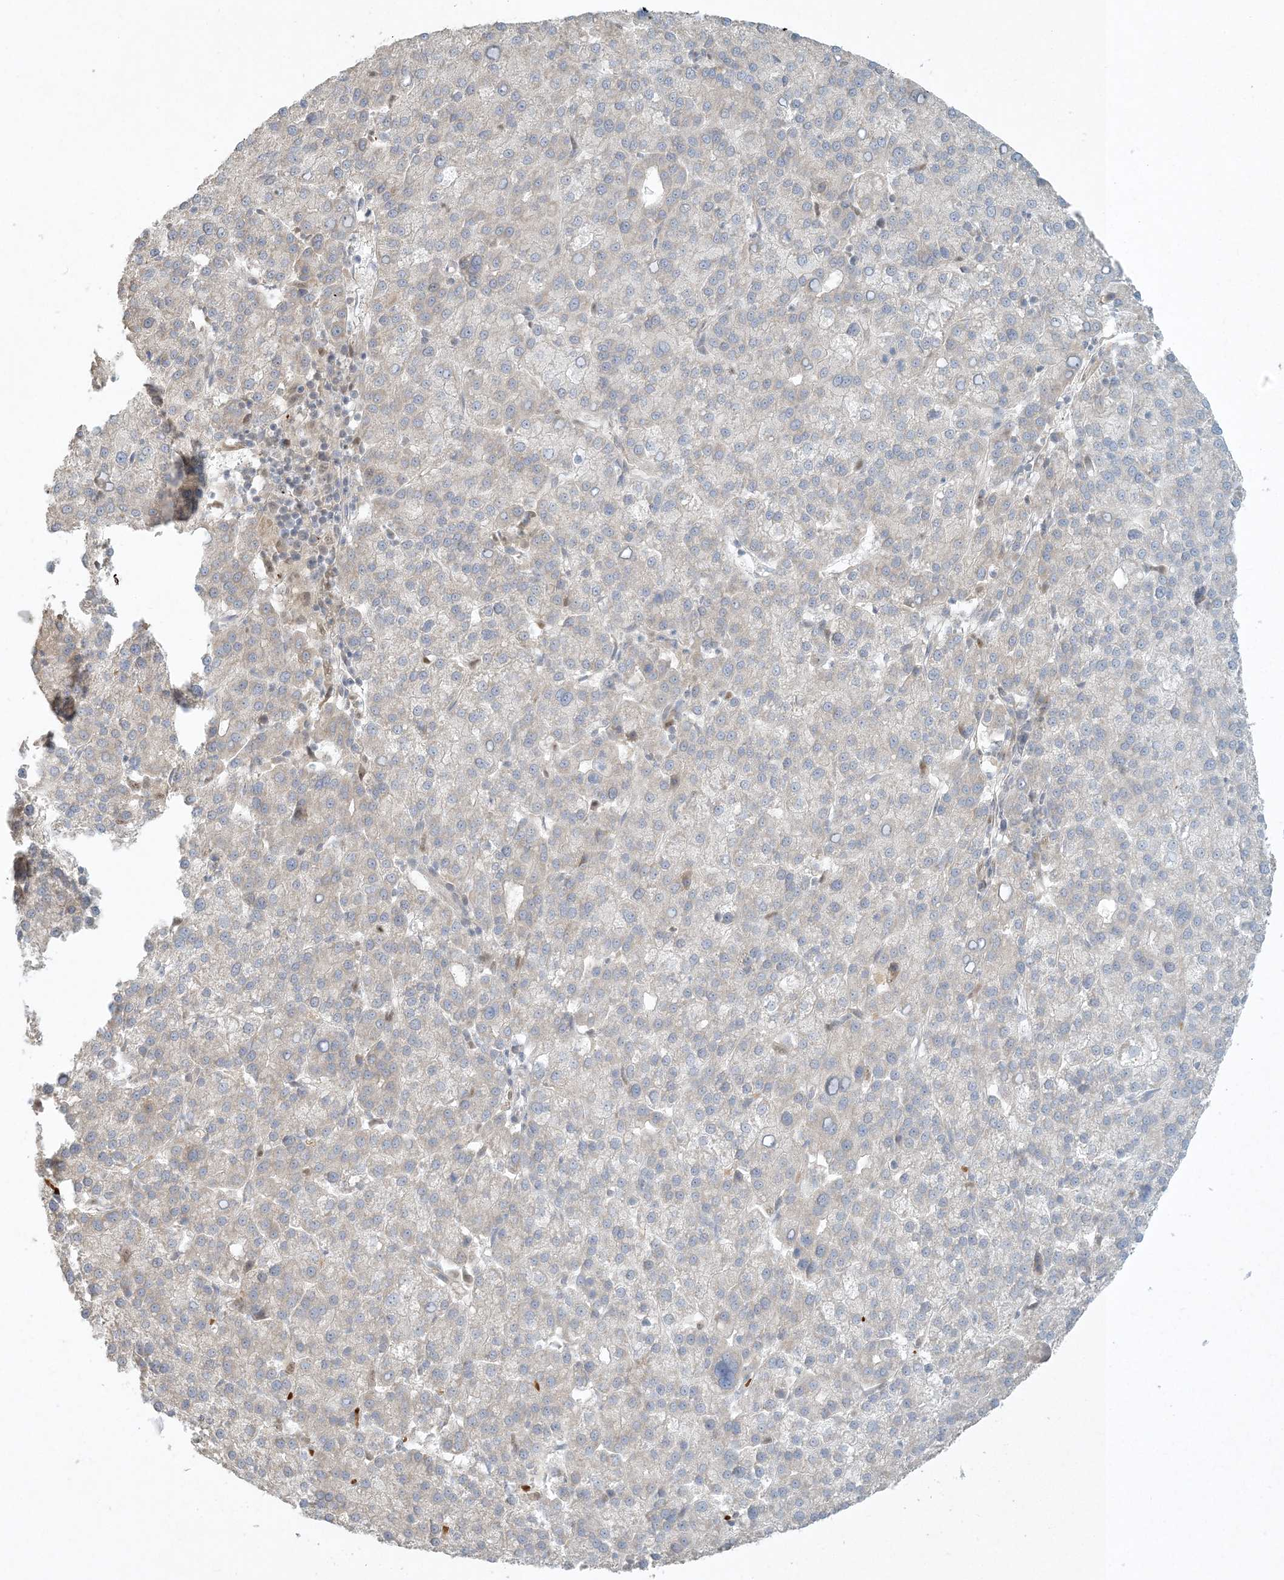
{"staining": {"intensity": "negative", "quantity": "none", "location": "none"}, "tissue": "liver cancer", "cell_type": "Tumor cells", "image_type": "cancer", "snomed": [{"axis": "morphology", "description": "Carcinoma, Hepatocellular, NOS"}, {"axis": "topography", "description": "Liver"}], "caption": "Immunohistochemistry (IHC) of liver hepatocellular carcinoma reveals no positivity in tumor cells.", "gene": "CTDNEP1", "patient": {"sex": "female", "age": 58}}